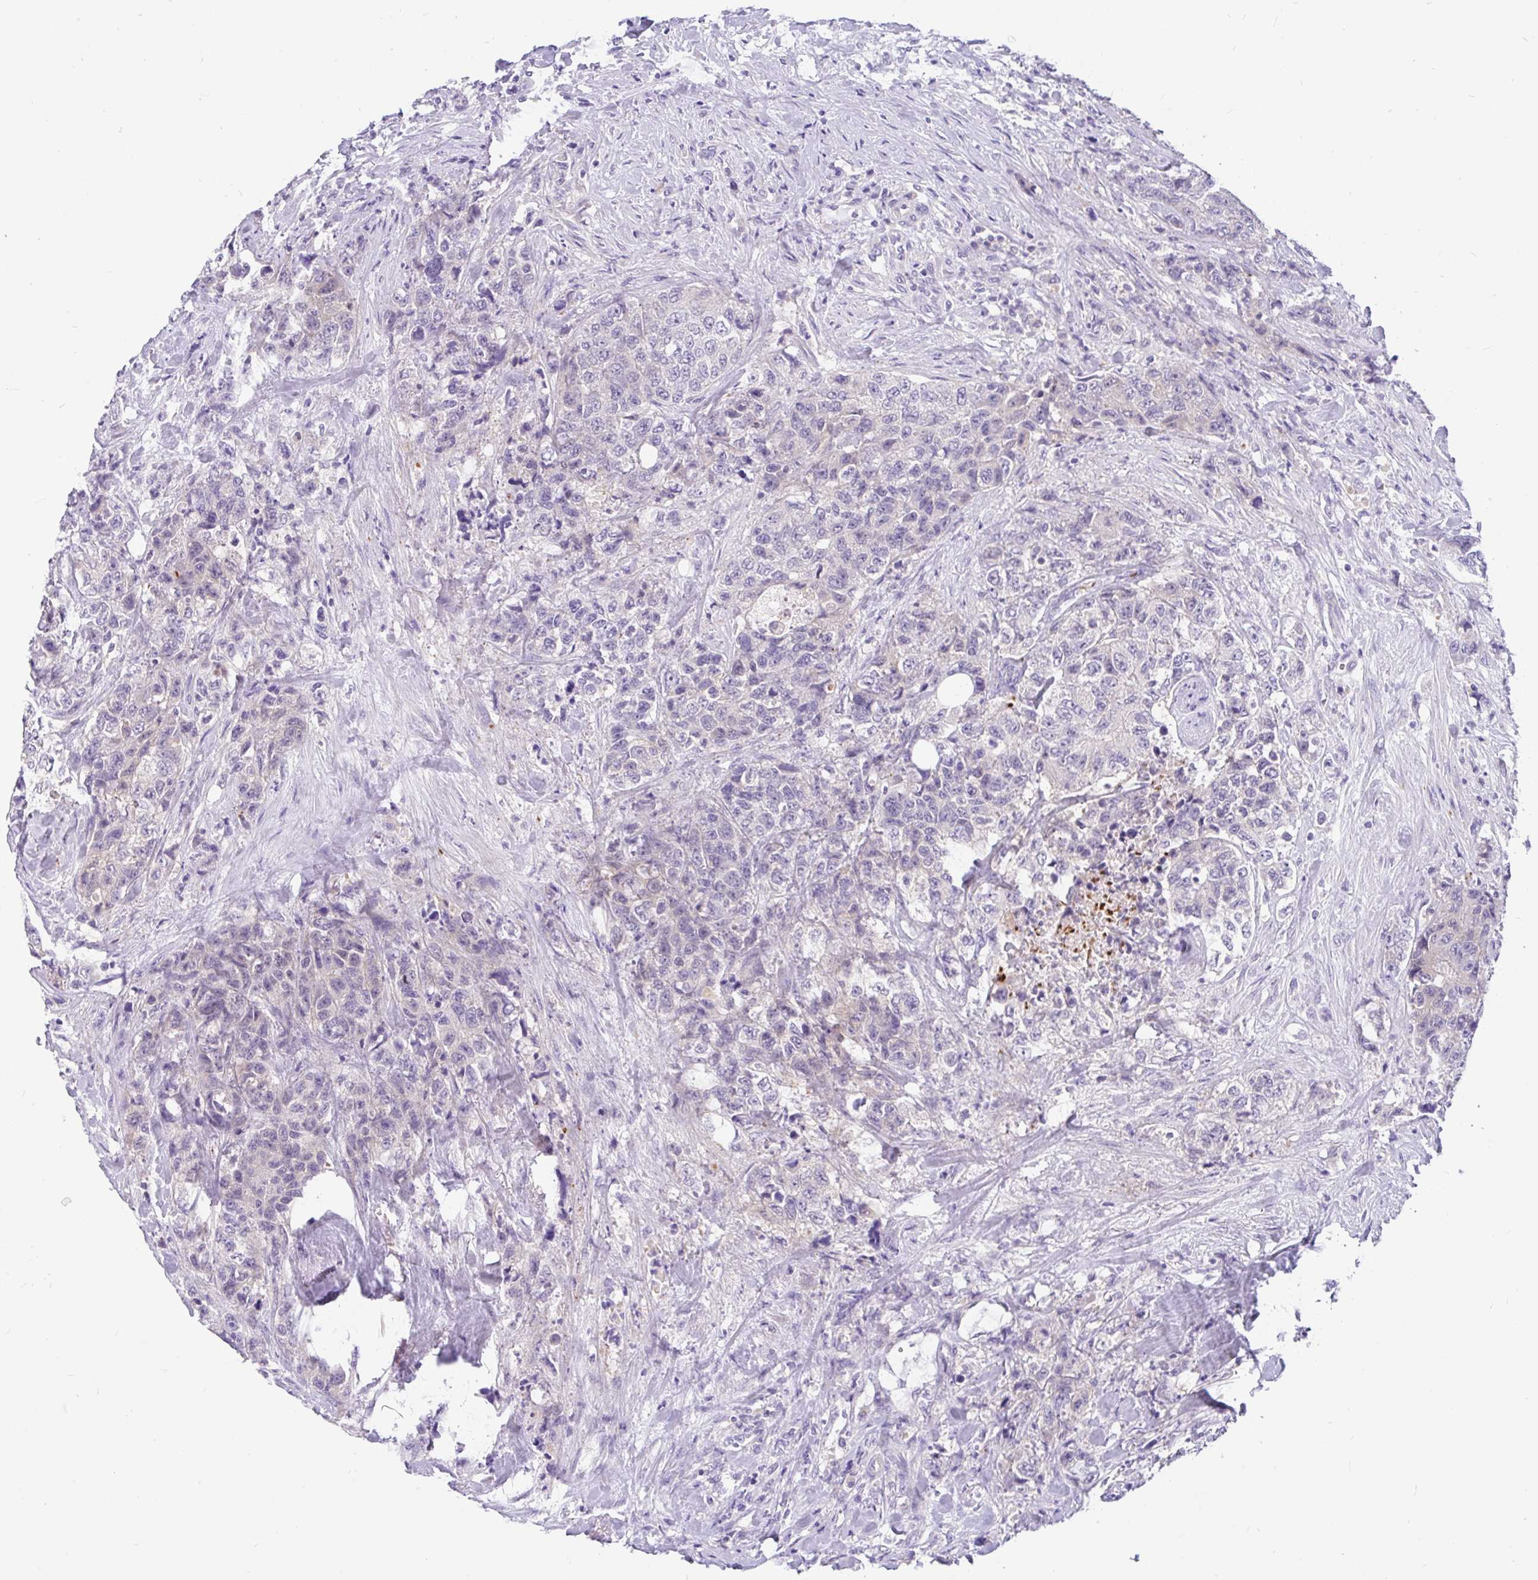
{"staining": {"intensity": "negative", "quantity": "none", "location": "none"}, "tissue": "urothelial cancer", "cell_type": "Tumor cells", "image_type": "cancer", "snomed": [{"axis": "morphology", "description": "Urothelial carcinoma, High grade"}, {"axis": "topography", "description": "Urinary bladder"}], "caption": "IHC photomicrograph of neoplastic tissue: high-grade urothelial carcinoma stained with DAB (3,3'-diaminobenzidine) displays no significant protein staining in tumor cells.", "gene": "KIAA2013", "patient": {"sex": "female", "age": 78}}